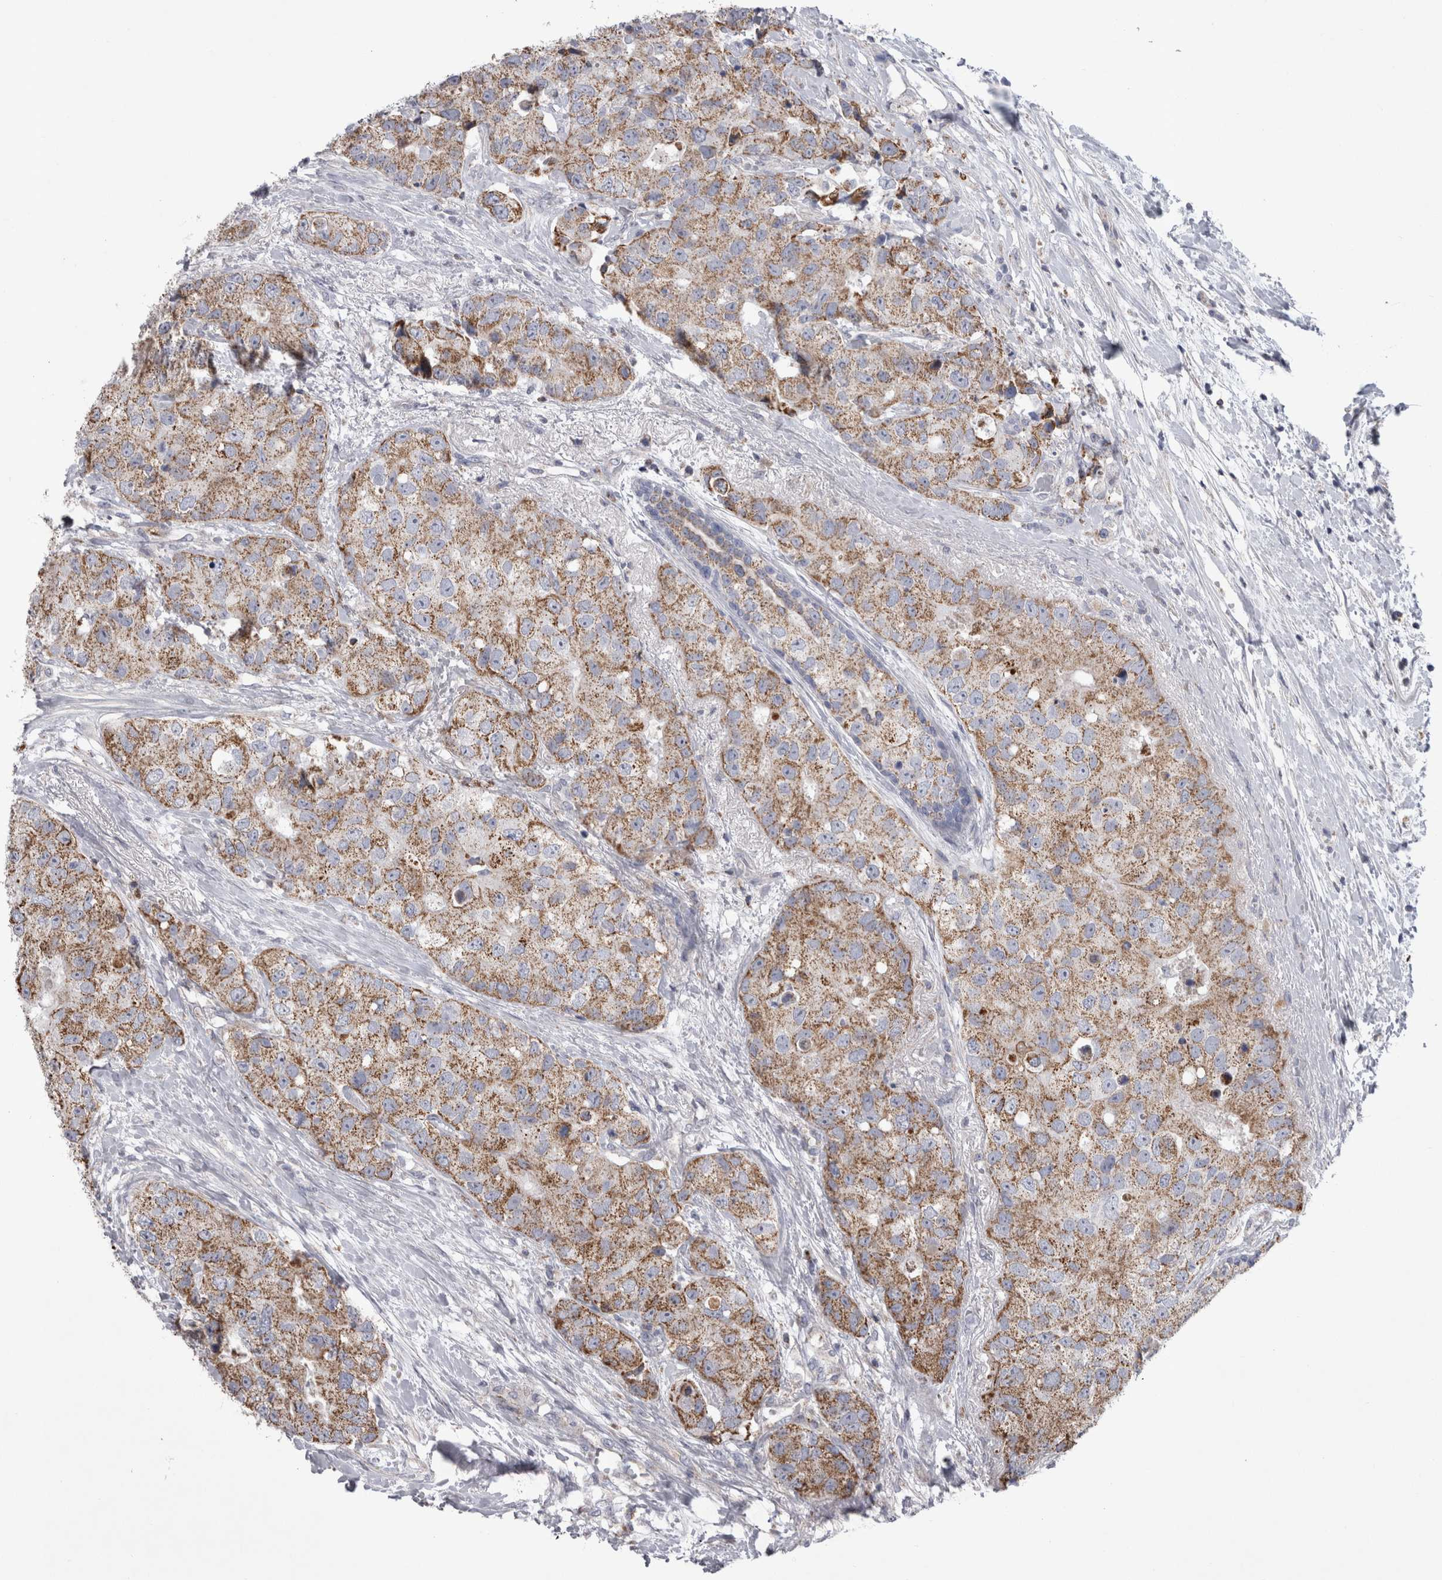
{"staining": {"intensity": "moderate", "quantity": ">75%", "location": "cytoplasmic/membranous"}, "tissue": "breast cancer", "cell_type": "Tumor cells", "image_type": "cancer", "snomed": [{"axis": "morphology", "description": "Duct carcinoma"}, {"axis": "topography", "description": "Breast"}], "caption": "Moderate cytoplasmic/membranous positivity for a protein is identified in approximately >75% of tumor cells of breast cancer using immunohistochemistry.", "gene": "HDHD3", "patient": {"sex": "female", "age": 62}}